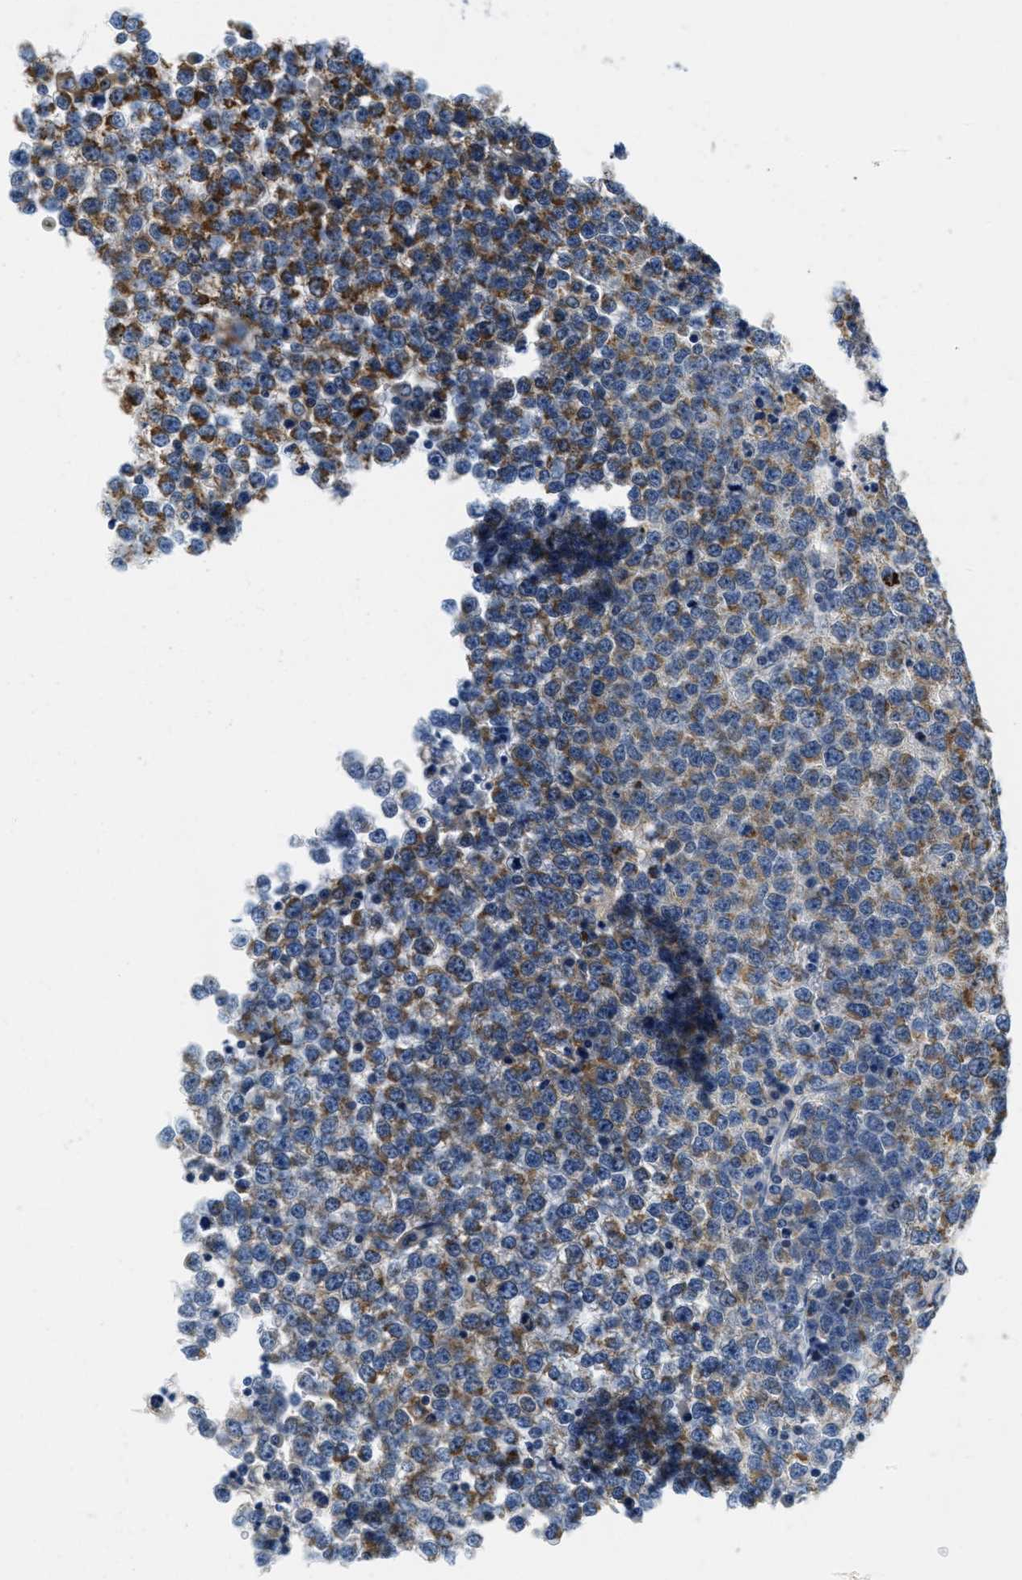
{"staining": {"intensity": "moderate", "quantity": ">75%", "location": "cytoplasmic/membranous"}, "tissue": "testis cancer", "cell_type": "Tumor cells", "image_type": "cancer", "snomed": [{"axis": "morphology", "description": "Seminoma, NOS"}, {"axis": "topography", "description": "Testis"}], "caption": "Immunohistochemical staining of human testis cancer reveals moderate cytoplasmic/membranous protein expression in approximately >75% of tumor cells.", "gene": "KCNJ5", "patient": {"sex": "male", "age": 65}}